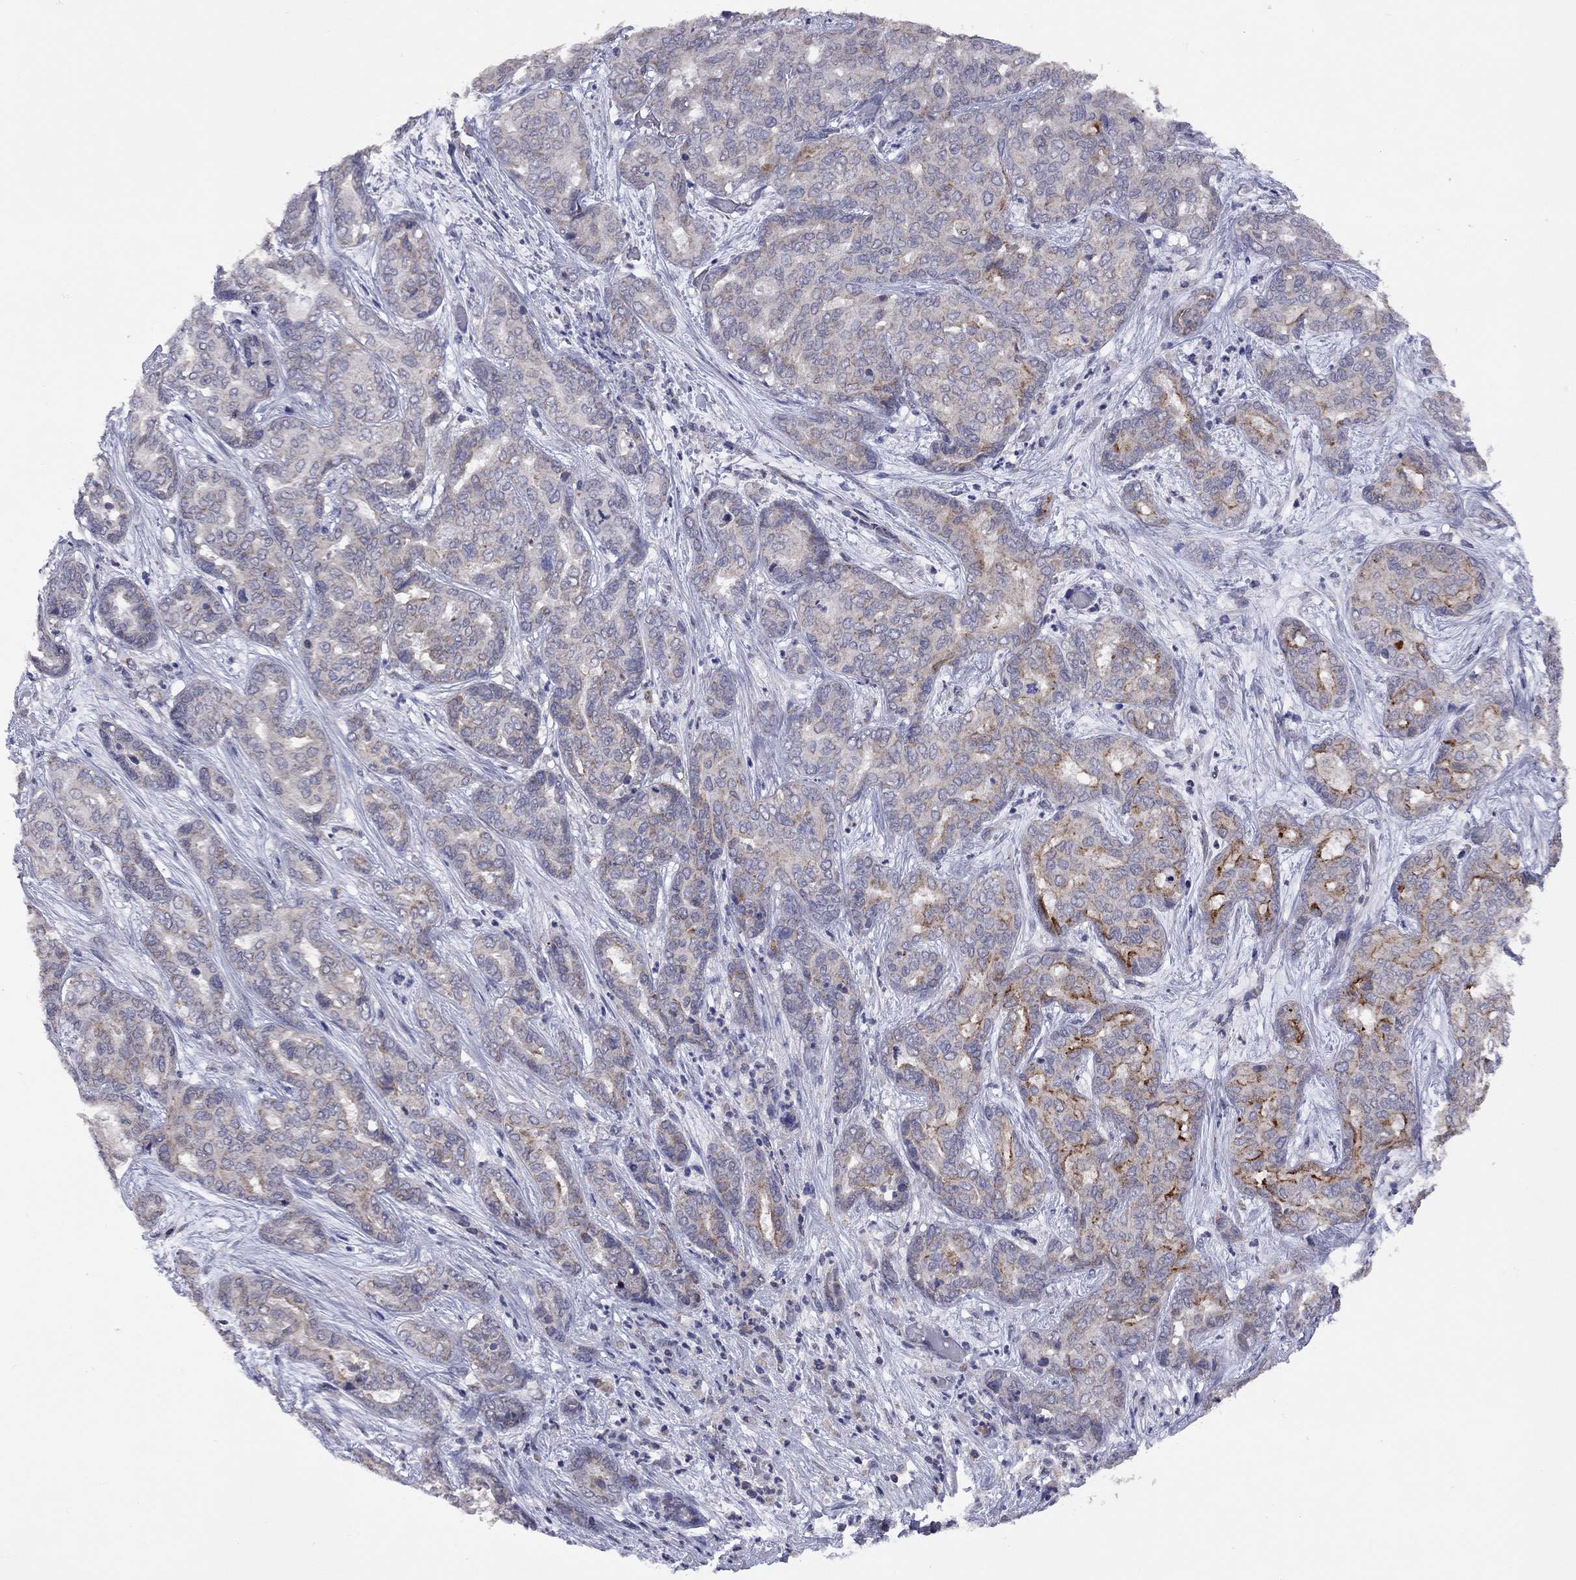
{"staining": {"intensity": "strong", "quantity": "<25%", "location": "cytoplasmic/membranous"}, "tissue": "liver cancer", "cell_type": "Tumor cells", "image_type": "cancer", "snomed": [{"axis": "morphology", "description": "Cholangiocarcinoma"}, {"axis": "topography", "description": "Liver"}], "caption": "Liver cancer was stained to show a protein in brown. There is medium levels of strong cytoplasmic/membranous positivity in about <25% of tumor cells.", "gene": "NDUFB1", "patient": {"sex": "female", "age": 64}}